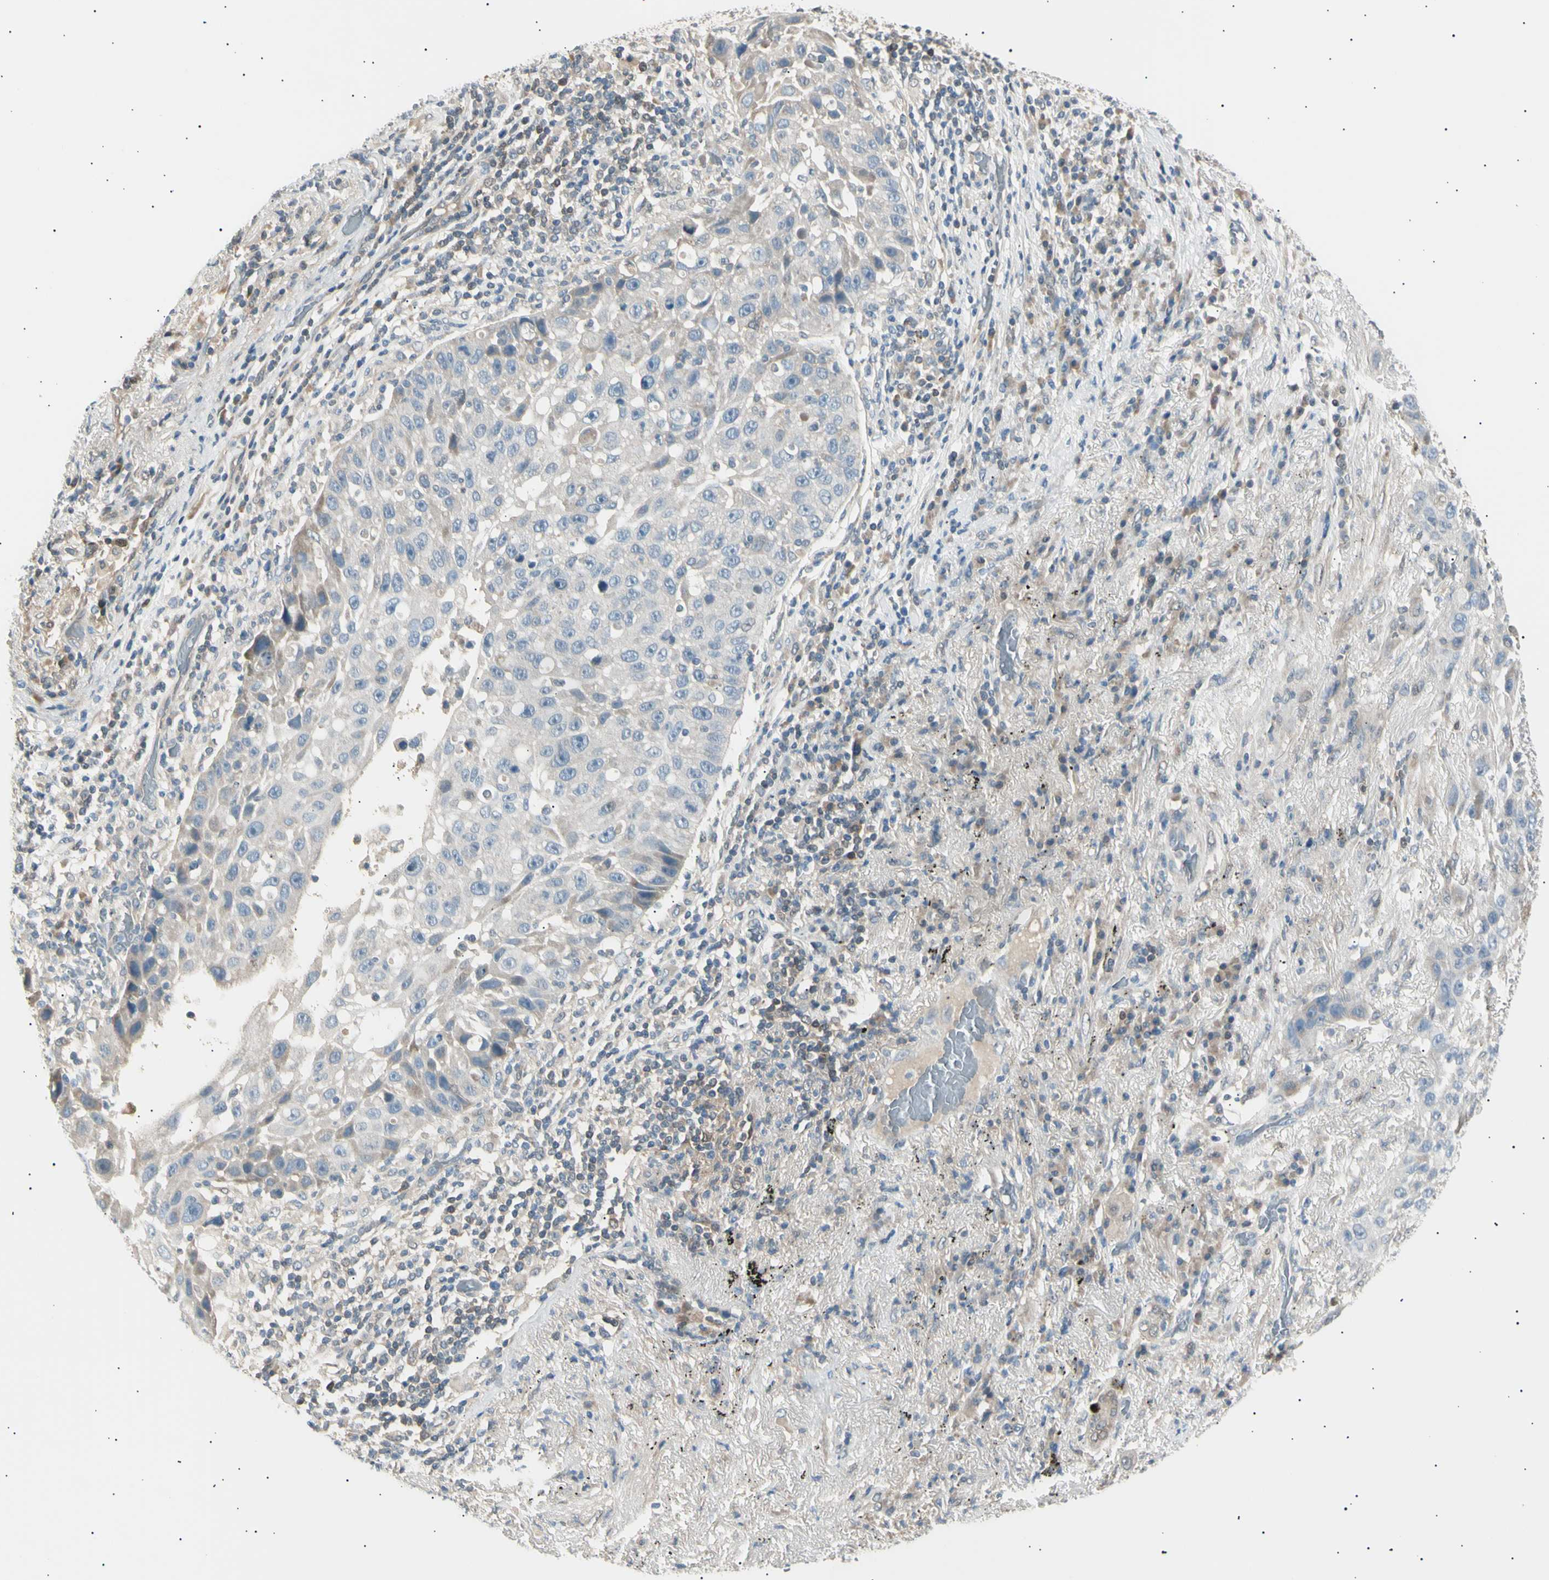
{"staining": {"intensity": "moderate", "quantity": "<25%", "location": "cytoplasmic/membranous"}, "tissue": "lung cancer", "cell_type": "Tumor cells", "image_type": "cancer", "snomed": [{"axis": "morphology", "description": "Squamous cell carcinoma, NOS"}, {"axis": "topography", "description": "Lung"}], "caption": "An immunohistochemistry micrograph of tumor tissue is shown. Protein staining in brown highlights moderate cytoplasmic/membranous positivity in lung cancer (squamous cell carcinoma) within tumor cells.", "gene": "LHPP", "patient": {"sex": "male", "age": 57}}